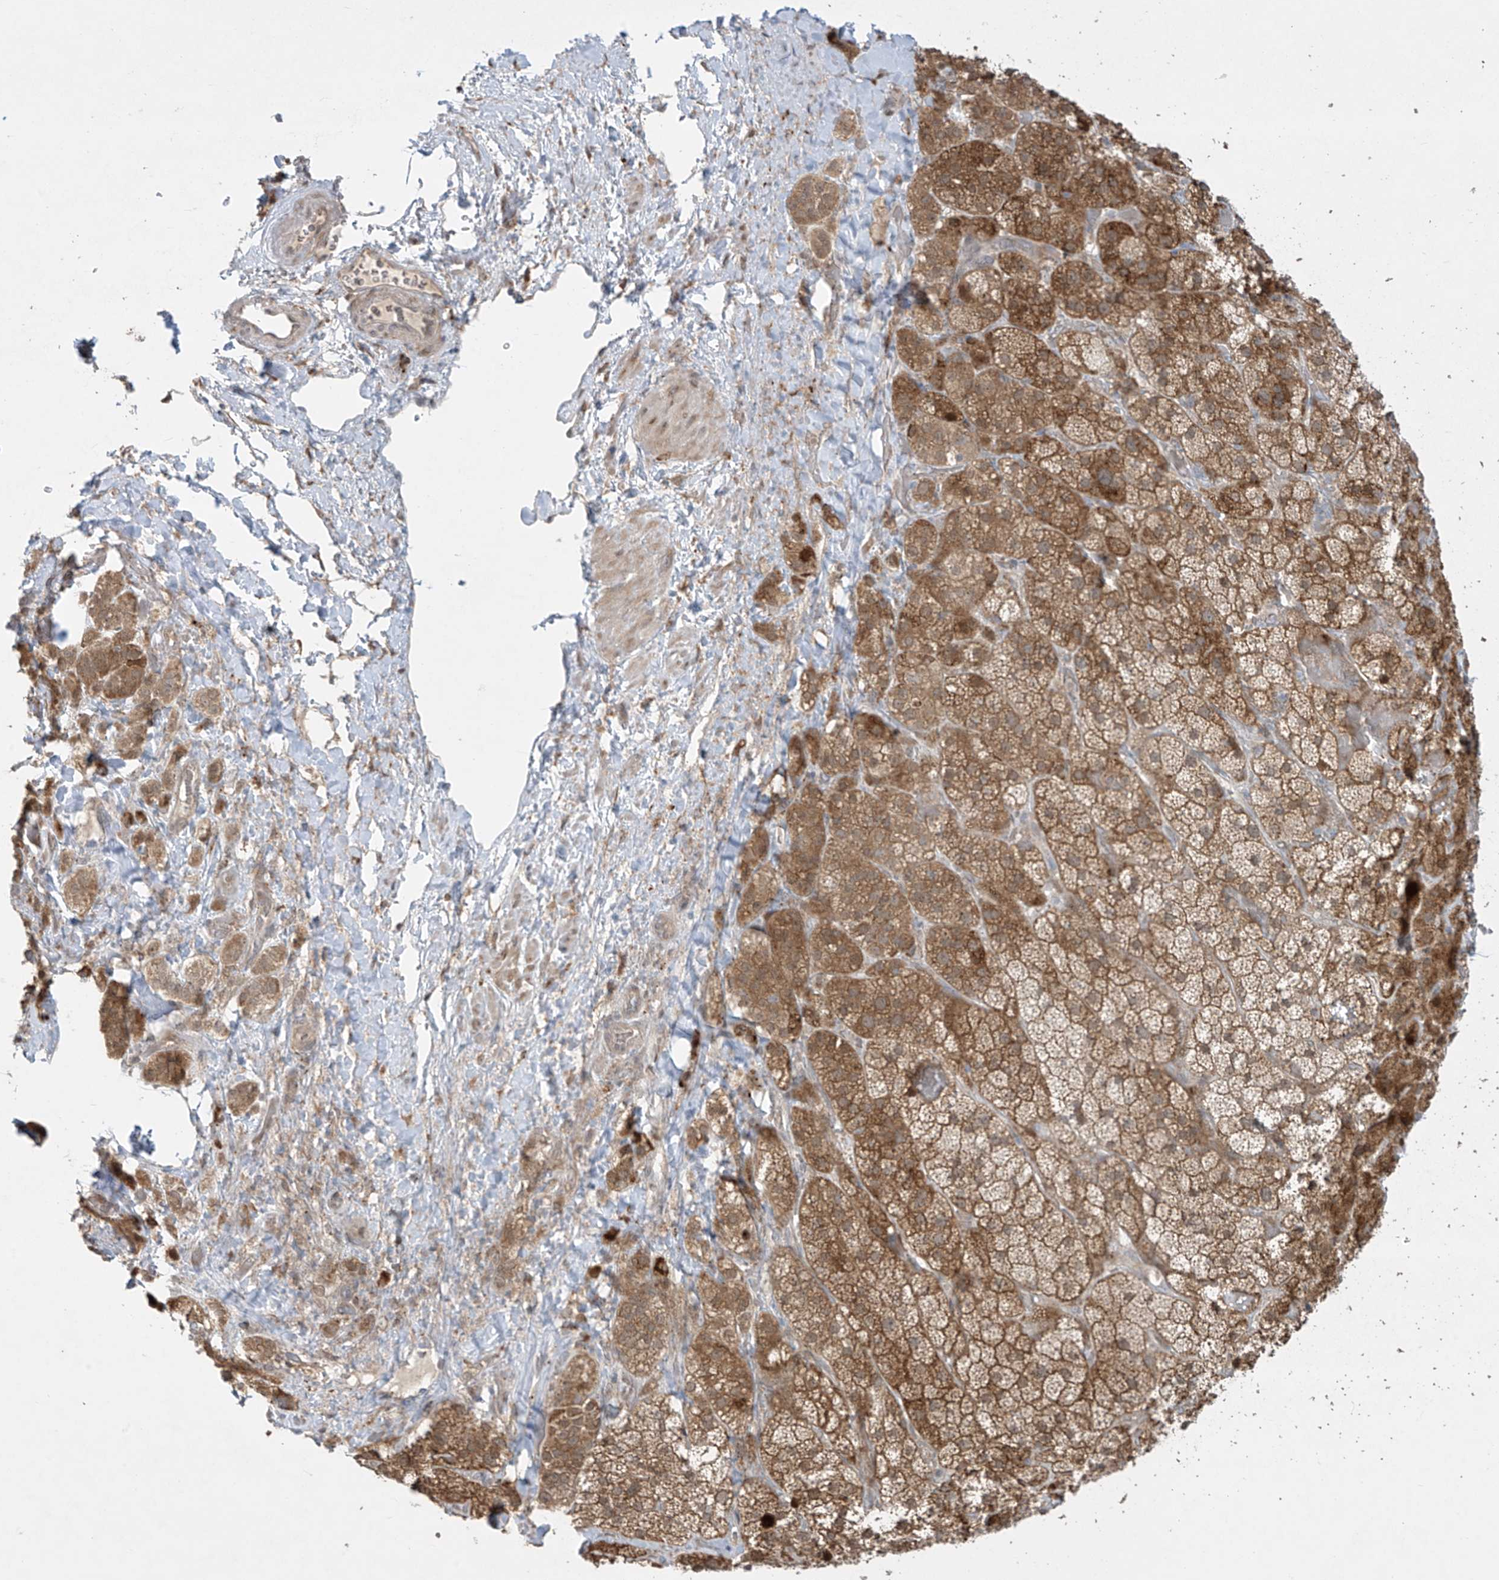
{"staining": {"intensity": "strong", "quantity": ">75%", "location": "cytoplasmic/membranous,nuclear"}, "tissue": "adrenal gland", "cell_type": "Glandular cells", "image_type": "normal", "snomed": [{"axis": "morphology", "description": "Normal tissue, NOS"}, {"axis": "topography", "description": "Adrenal gland"}], "caption": "High-power microscopy captured an IHC micrograph of normal adrenal gland, revealing strong cytoplasmic/membranous,nuclear staining in about >75% of glandular cells. The staining was performed using DAB to visualize the protein expression in brown, while the nuclei were stained in blue with hematoxylin (Magnification: 20x).", "gene": "PPAT", "patient": {"sex": "male", "age": 57}}